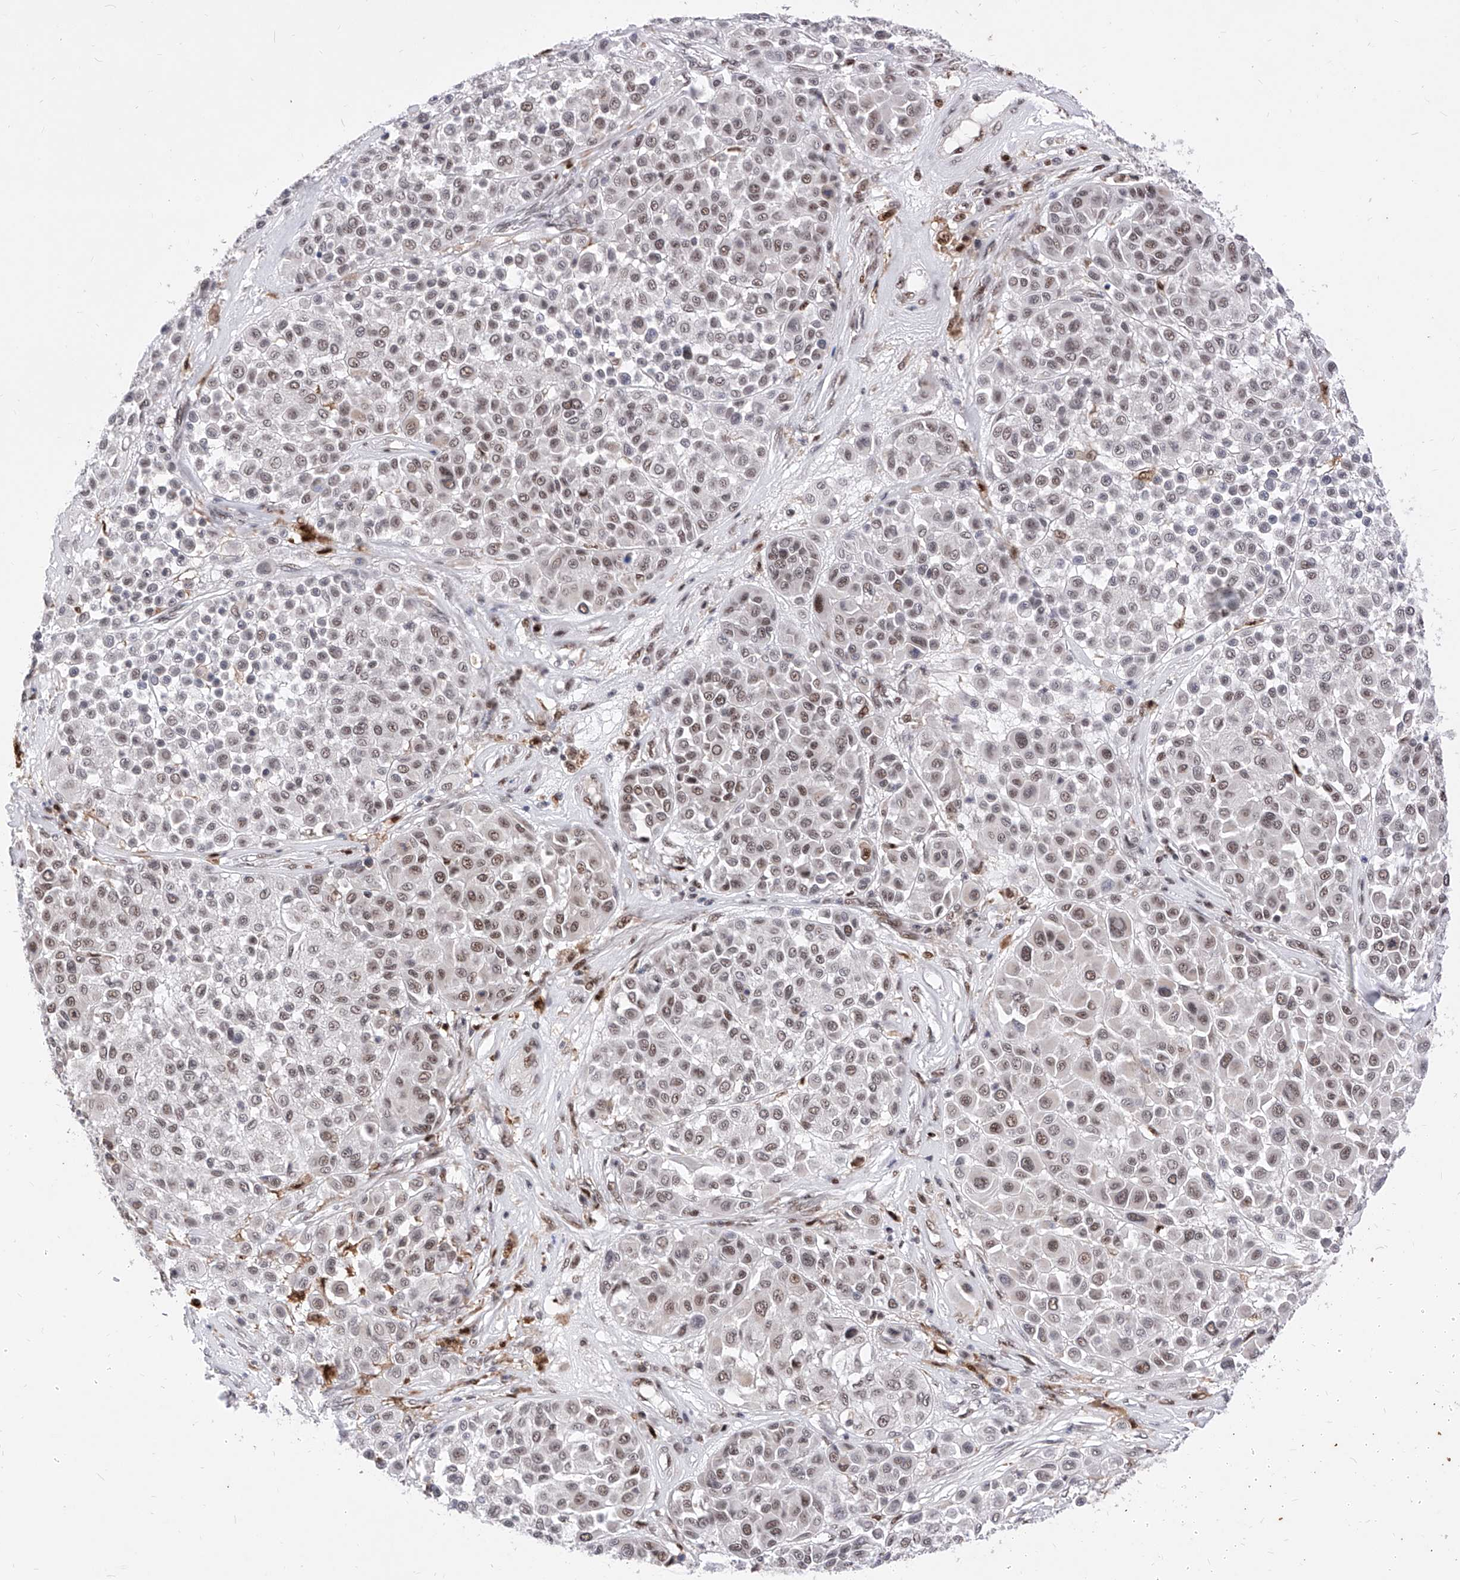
{"staining": {"intensity": "weak", "quantity": ">75%", "location": "nuclear"}, "tissue": "melanoma", "cell_type": "Tumor cells", "image_type": "cancer", "snomed": [{"axis": "morphology", "description": "Malignant melanoma, Metastatic site"}, {"axis": "topography", "description": "Soft tissue"}], "caption": "Protein staining displays weak nuclear positivity in about >75% of tumor cells in melanoma.", "gene": "PHF5A", "patient": {"sex": "male", "age": 41}}